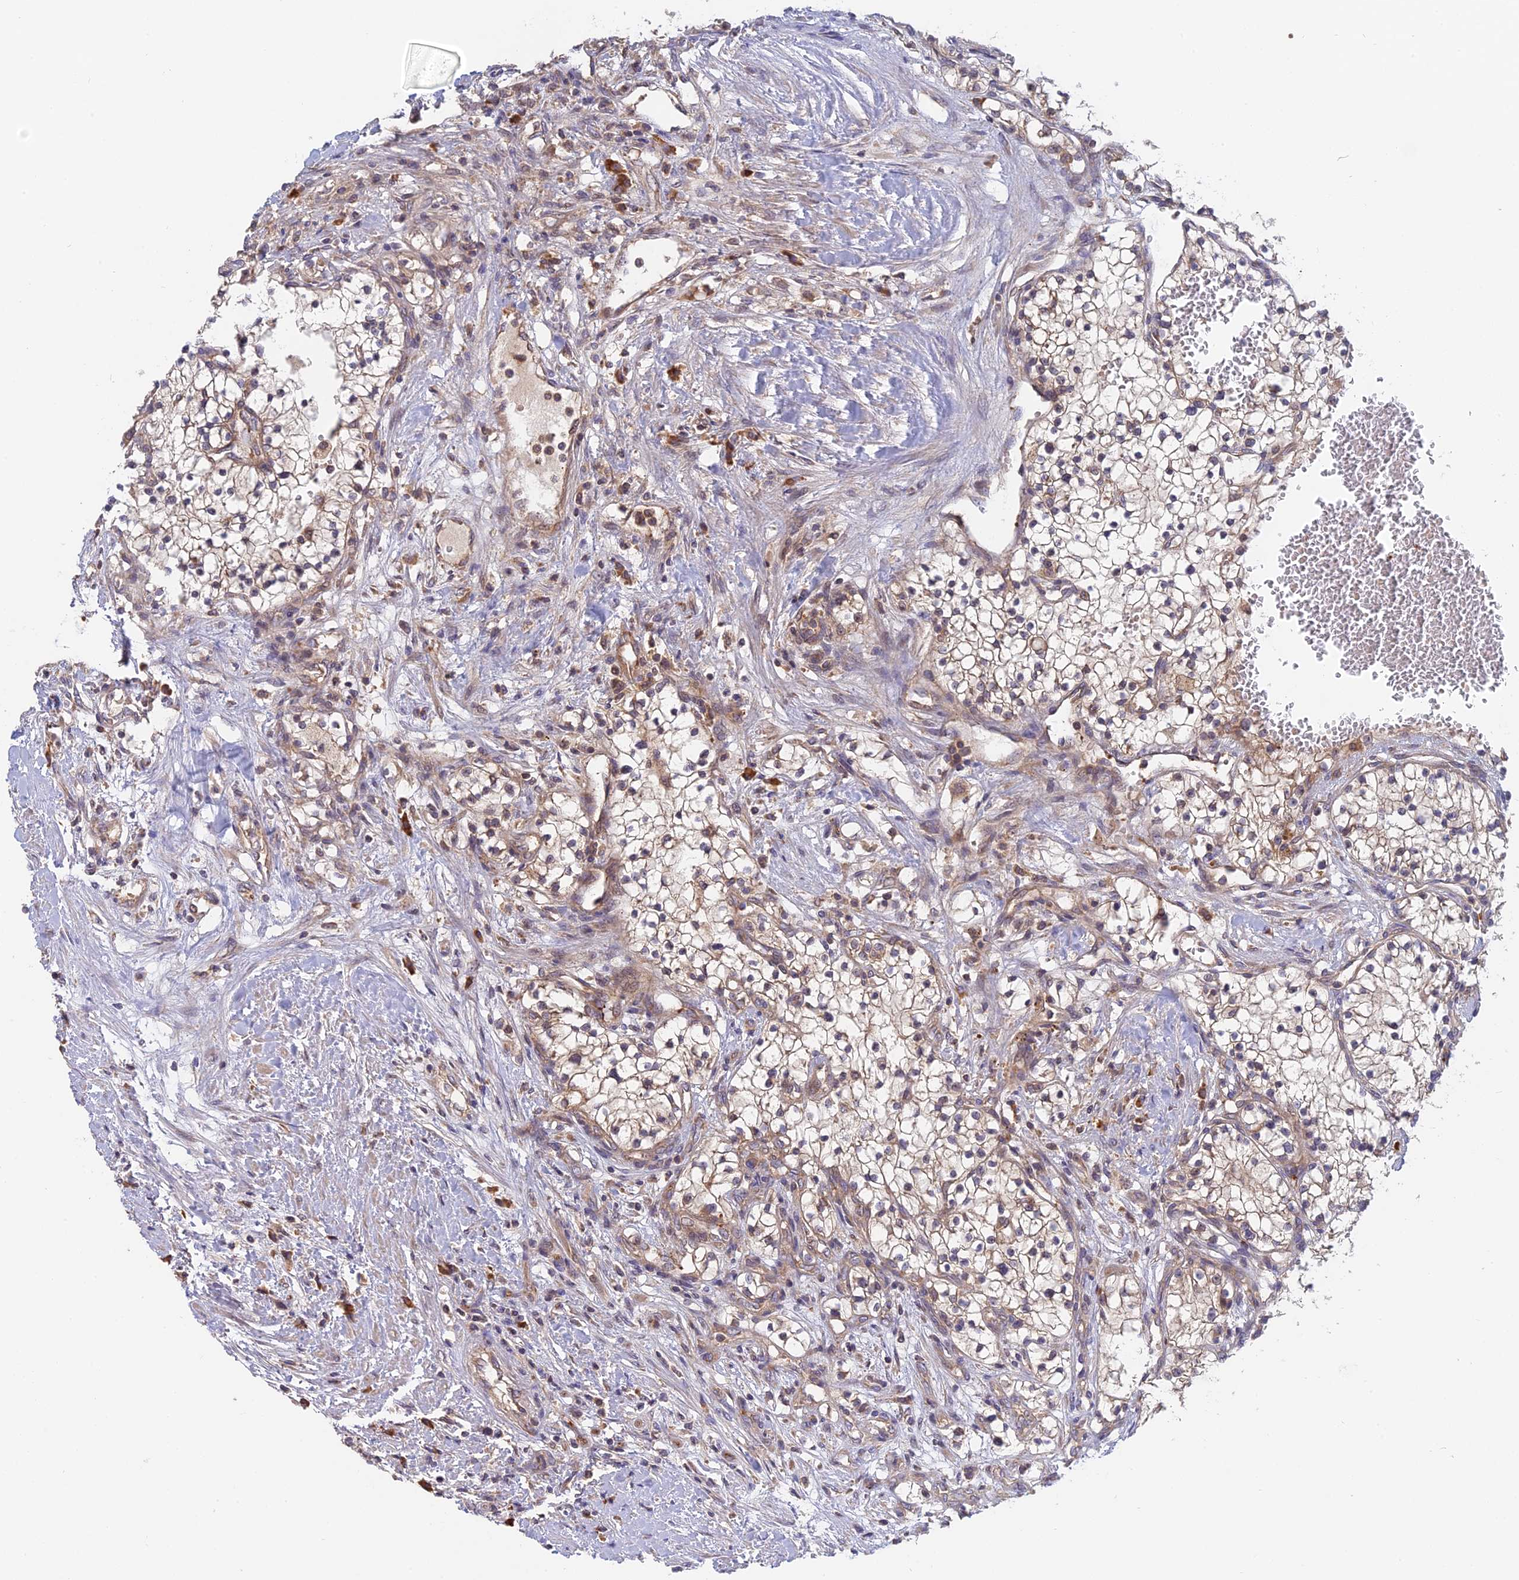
{"staining": {"intensity": "moderate", "quantity": "25%-75%", "location": "cytoplasmic/membranous"}, "tissue": "renal cancer", "cell_type": "Tumor cells", "image_type": "cancer", "snomed": [{"axis": "morphology", "description": "Normal tissue, NOS"}, {"axis": "morphology", "description": "Adenocarcinoma, NOS"}, {"axis": "topography", "description": "Kidney"}], "caption": "Approximately 25%-75% of tumor cells in renal cancer demonstrate moderate cytoplasmic/membranous protein staining as visualized by brown immunohistochemical staining.", "gene": "IL21R", "patient": {"sex": "male", "age": 68}}